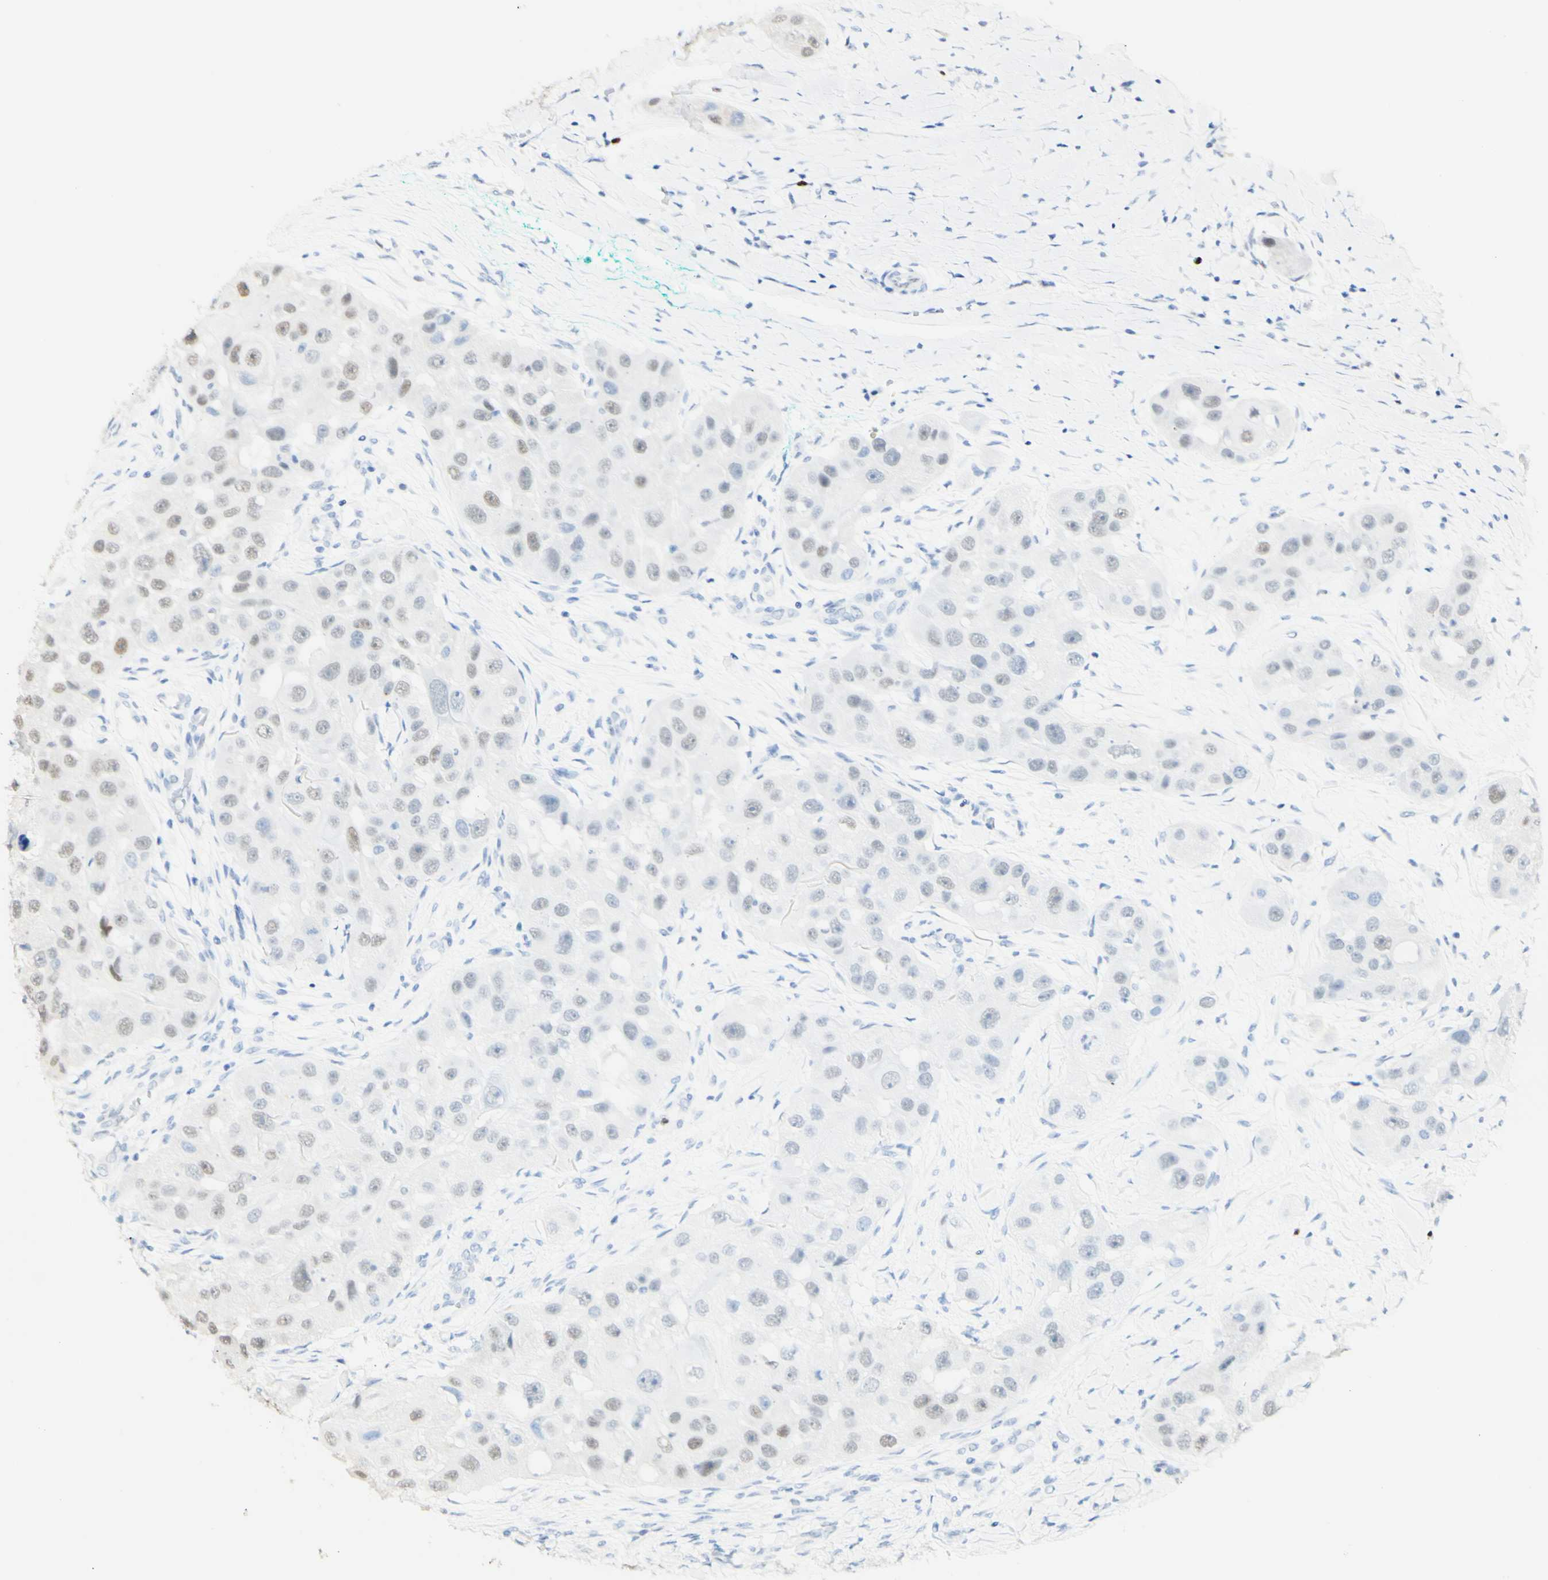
{"staining": {"intensity": "weak", "quantity": "25%-75%", "location": "nuclear"}, "tissue": "head and neck cancer", "cell_type": "Tumor cells", "image_type": "cancer", "snomed": [{"axis": "morphology", "description": "Normal tissue, NOS"}, {"axis": "morphology", "description": "Squamous cell carcinoma, NOS"}, {"axis": "topography", "description": "Skeletal muscle"}, {"axis": "topography", "description": "Head-Neck"}], "caption": "Head and neck squamous cell carcinoma was stained to show a protein in brown. There is low levels of weak nuclear positivity in approximately 25%-75% of tumor cells. Immunohistochemistry stains the protein of interest in brown and the nuclei are stained blue.", "gene": "MAP3K4", "patient": {"sex": "male", "age": 51}}